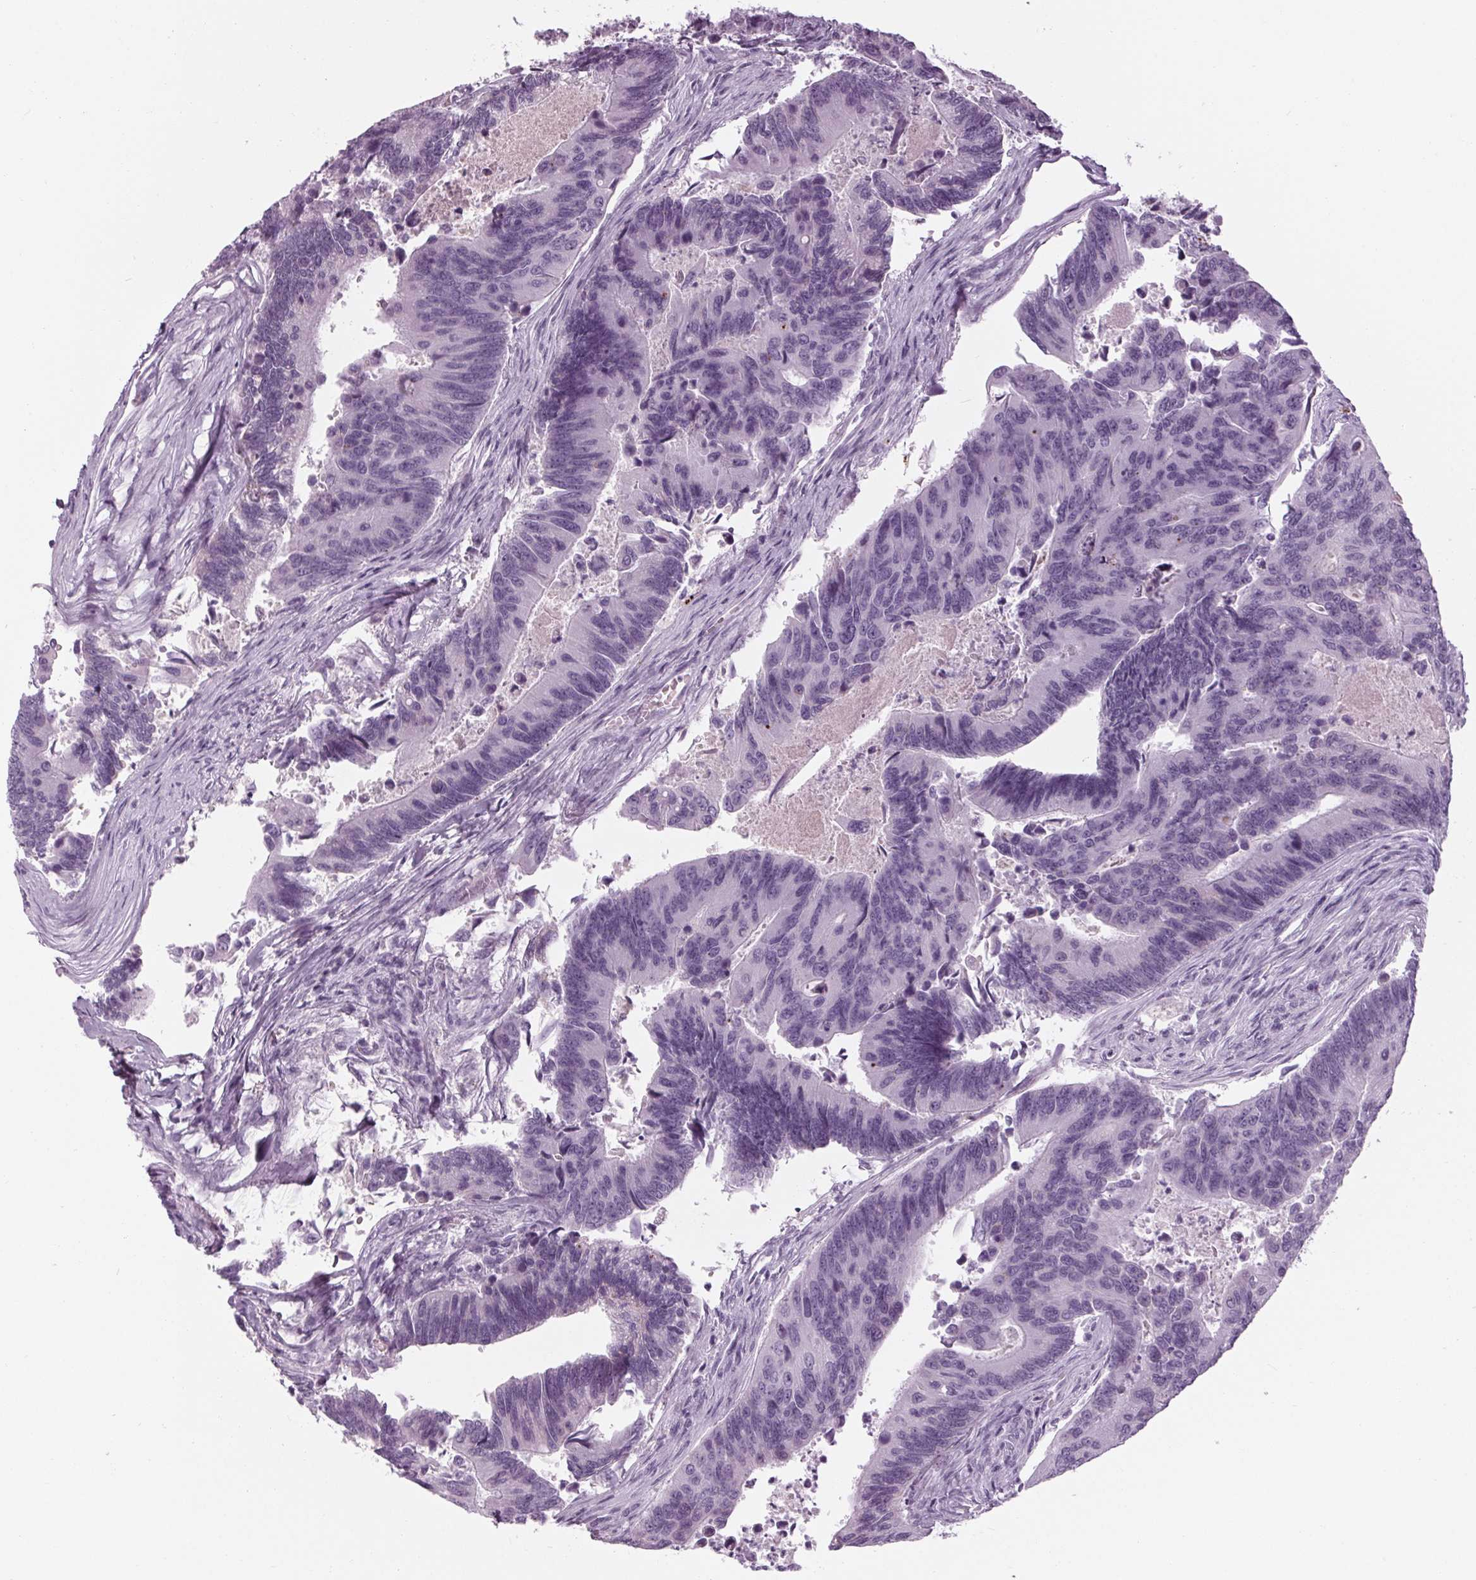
{"staining": {"intensity": "negative", "quantity": "none", "location": "none"}, "tissue": "colorectal cancer", "cell_type": "Tumor cells", "image_type": "cancer", "snomed": [{"axis": "morphology", "description": "Adenocarcinoma, NOS"}, {"axis": "topography", "description": "Colon"}], "caption": "Tumor cells show no significant protein expression in colorectal cancer.", "gene": "CYP3A43", "patient": {"sex": "female", "age": 67}}